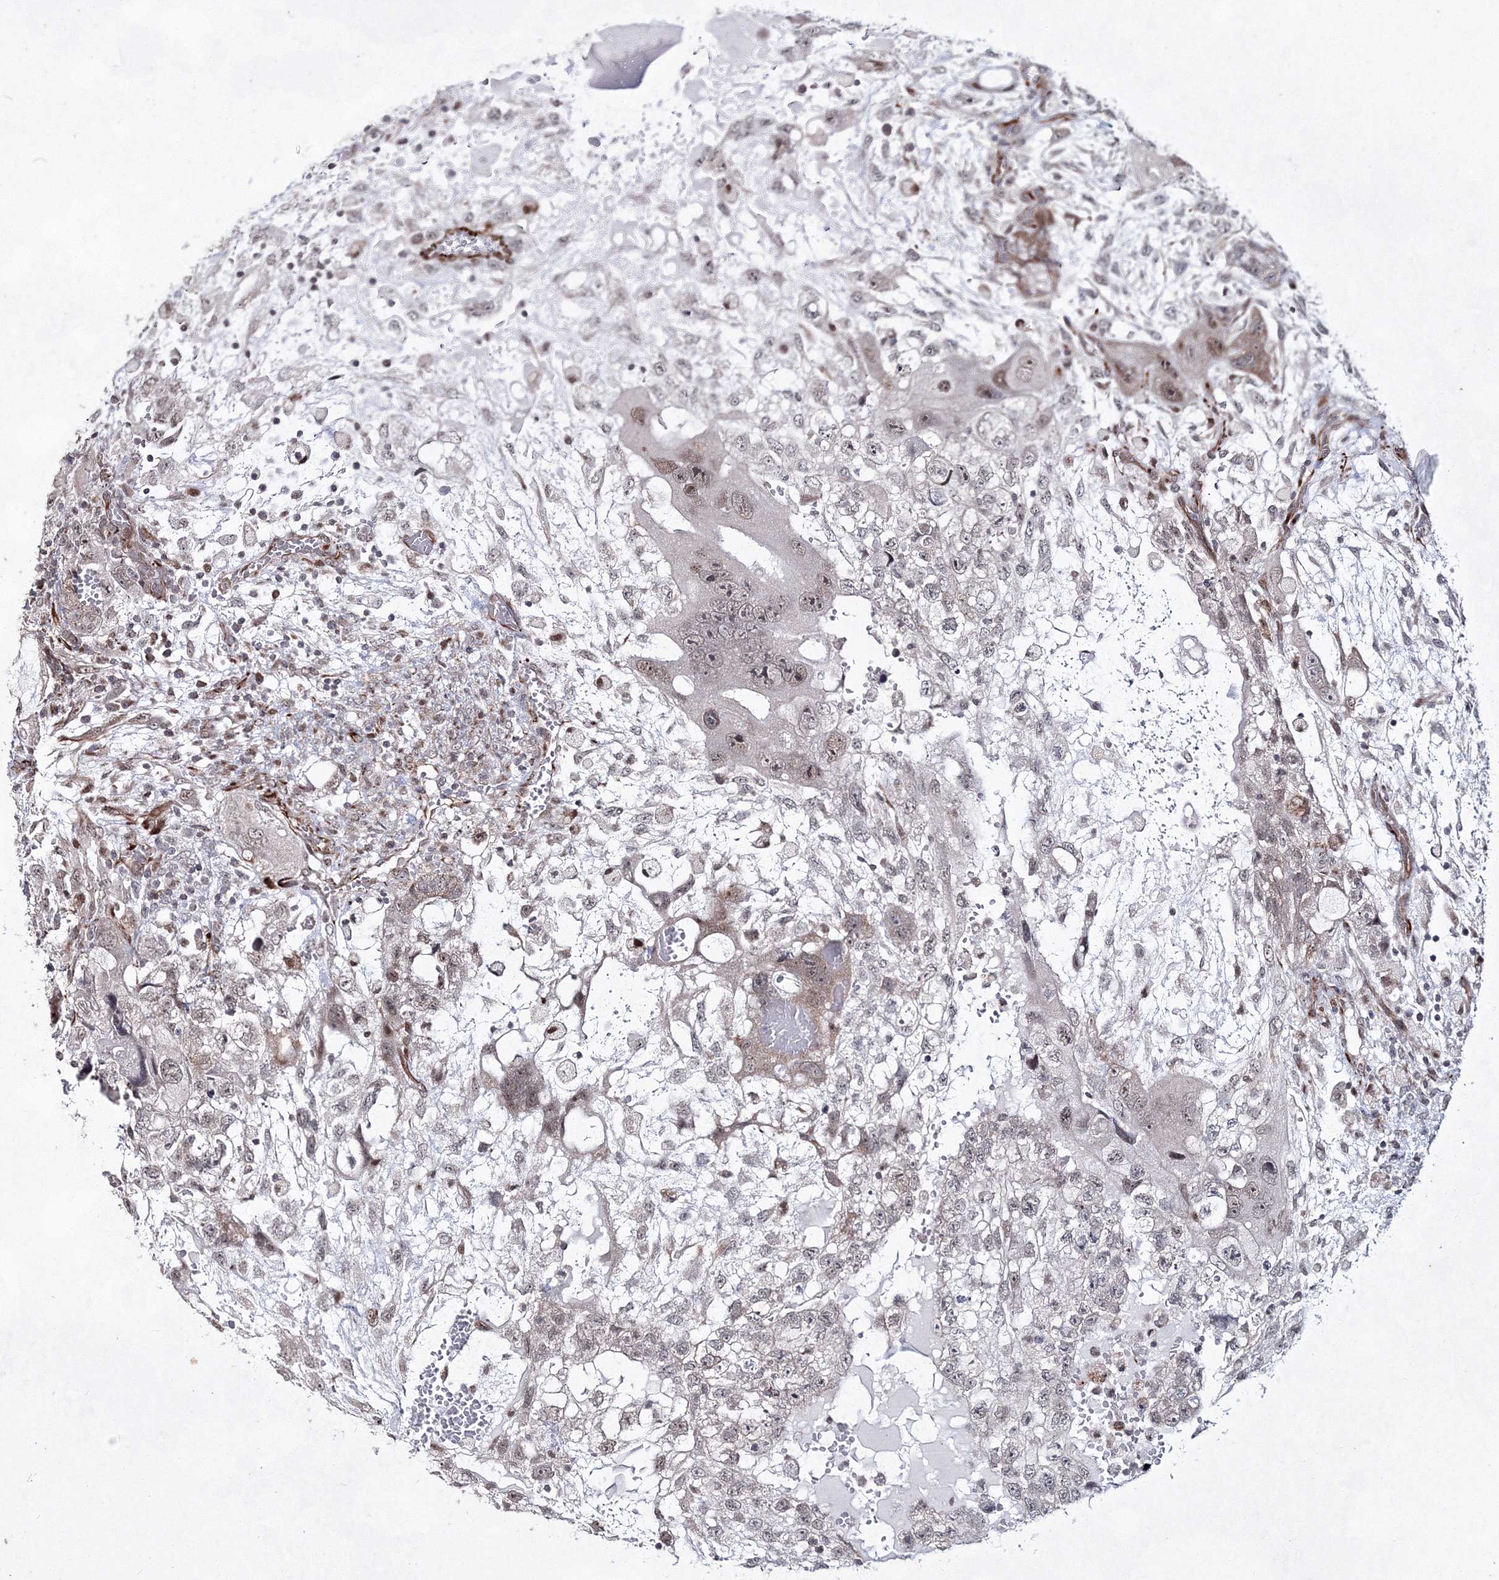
{"staining": {"intensity": "weak", "quantity": "<25%", "location": "nuclear"}, "tissue": "testis cancer", "cell_type": "Tumor cells", "image_type": "cancer", "snomed": [{"axis": "morphology", "description": "Carcinoma, Embryonal, NOS"}, {"axis": "topography", "description": "Testis"}], "caption": "A photomicrograph of testis cancer (embryonal carcinoma) stained for a protein displays no brown staining in tumor cells.", "gene": "SNIP1", "patient": {"sex": "male", "age": 36}}